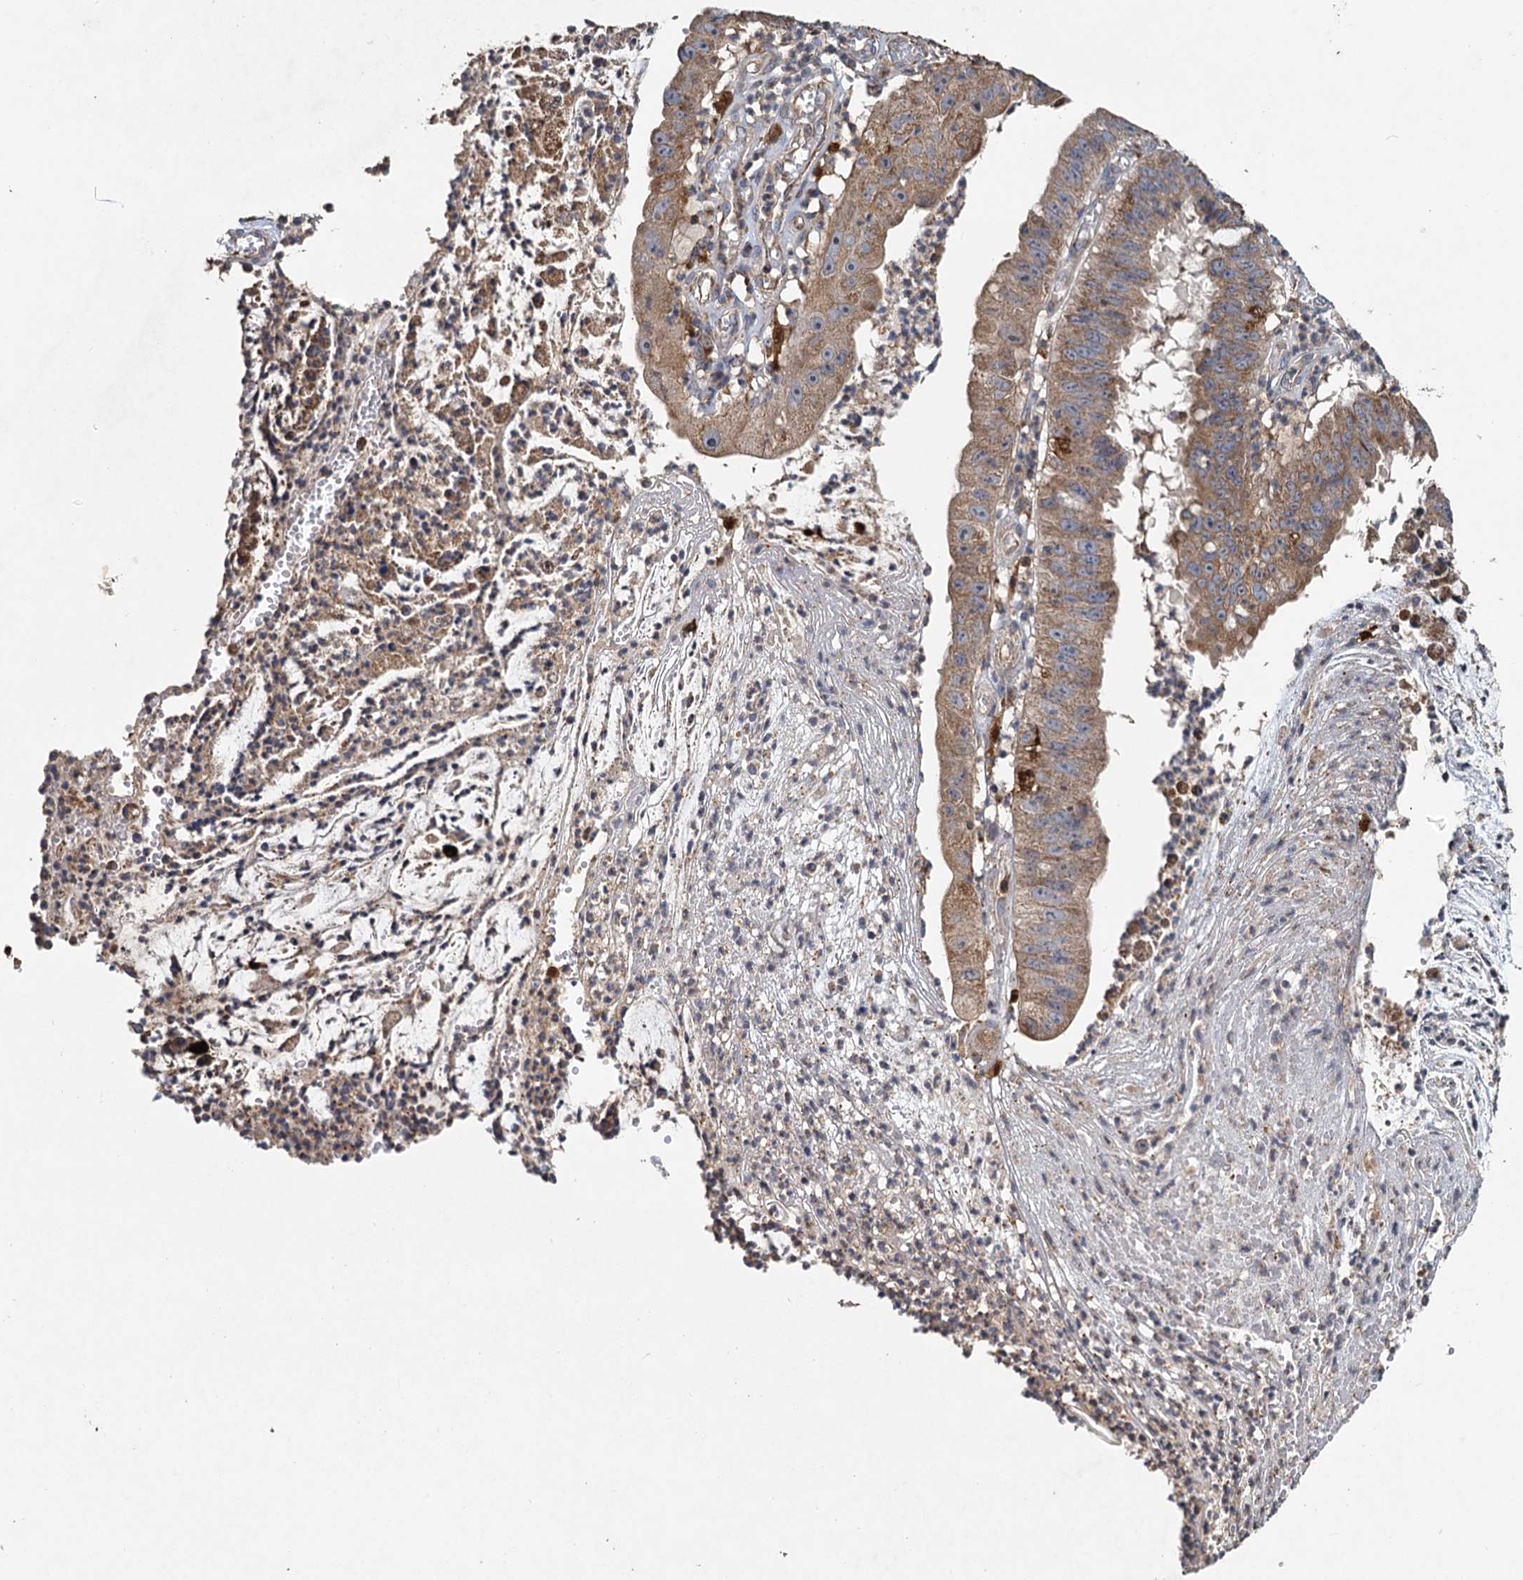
{"staining": {"intensity": "moderate", "quantity": ">75%", "location": "cytoplasmic/membranous"}, "tissue": "stomach cancer", "cell_type": "Tumor cells", "image_type": "cancer", "snomed": [{"axis": "morphology", "description": "Adenocarcinoma, NOS"}, {"axis": "topography", "description": "Stomach"}], "caption": "This is an image of immunohistochemistry staining of stomach cancer, which shows moderate staining in the cytoplasmic/membranous of tumor cells.", "gene": "SDS", "patient": {"sex": "male", "age": 59}}